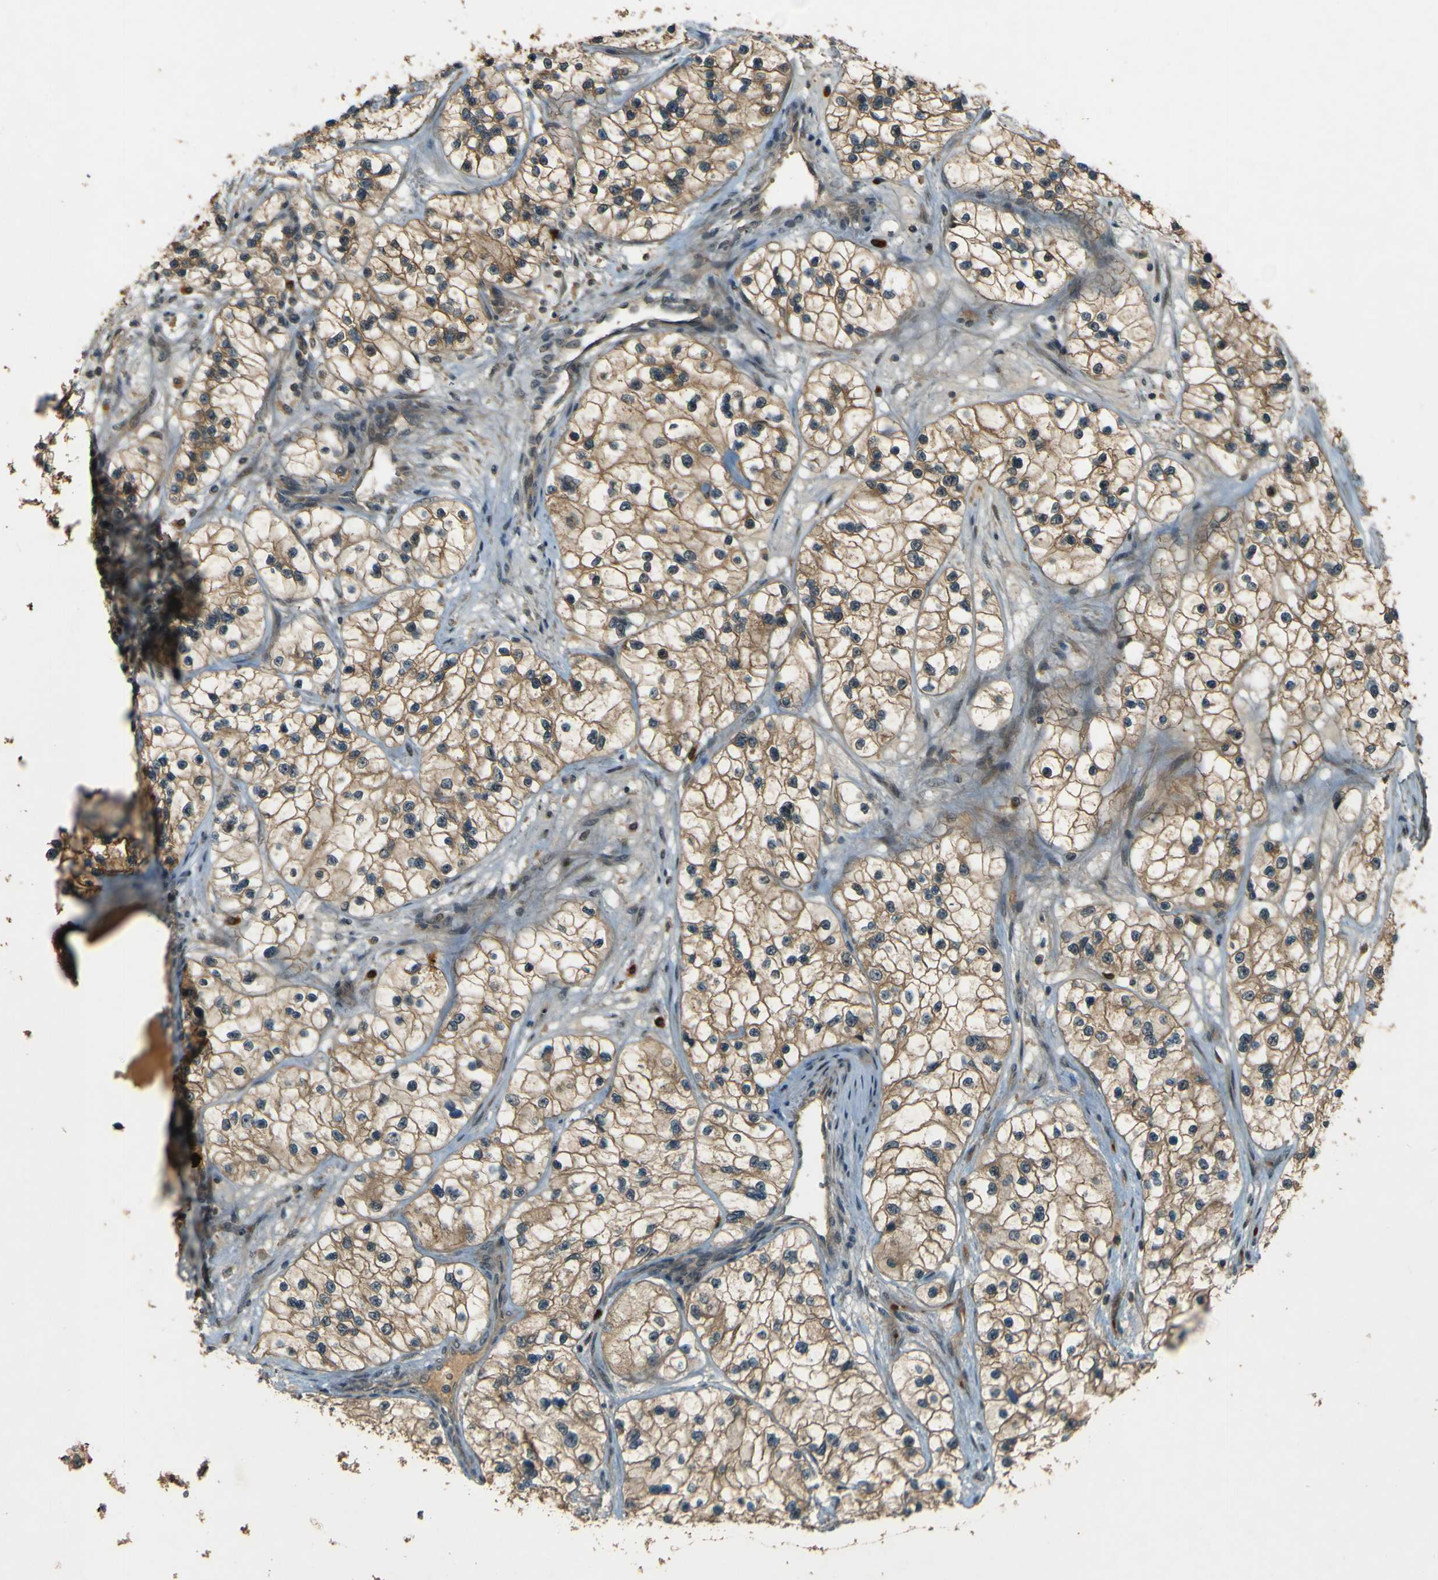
{"staining": {"intensity": "moderate", "quantity": ">75%", "location": "cytoplasmic/membranous"}, "tissue": "renal cancer", "cell_type": "Tumor cells", "image_type": "cancer", "snomed": [{"axis": "morphology", "description": "Adenocarcinoma, NOS"}, {"axis": "topography", "description": "Kidney"}], "caption": "The image displays staining of adenocarcinoma (renal), revealing moderate cytoplasmic/membranous protein staining (brown color) within tumor cells. (DAB (3,3'-diaminobenzidine) IHC with brightfield microscopy, high magnification).", "gene": "MPDZ", "patient": {"sex": "female", "age": 57}}